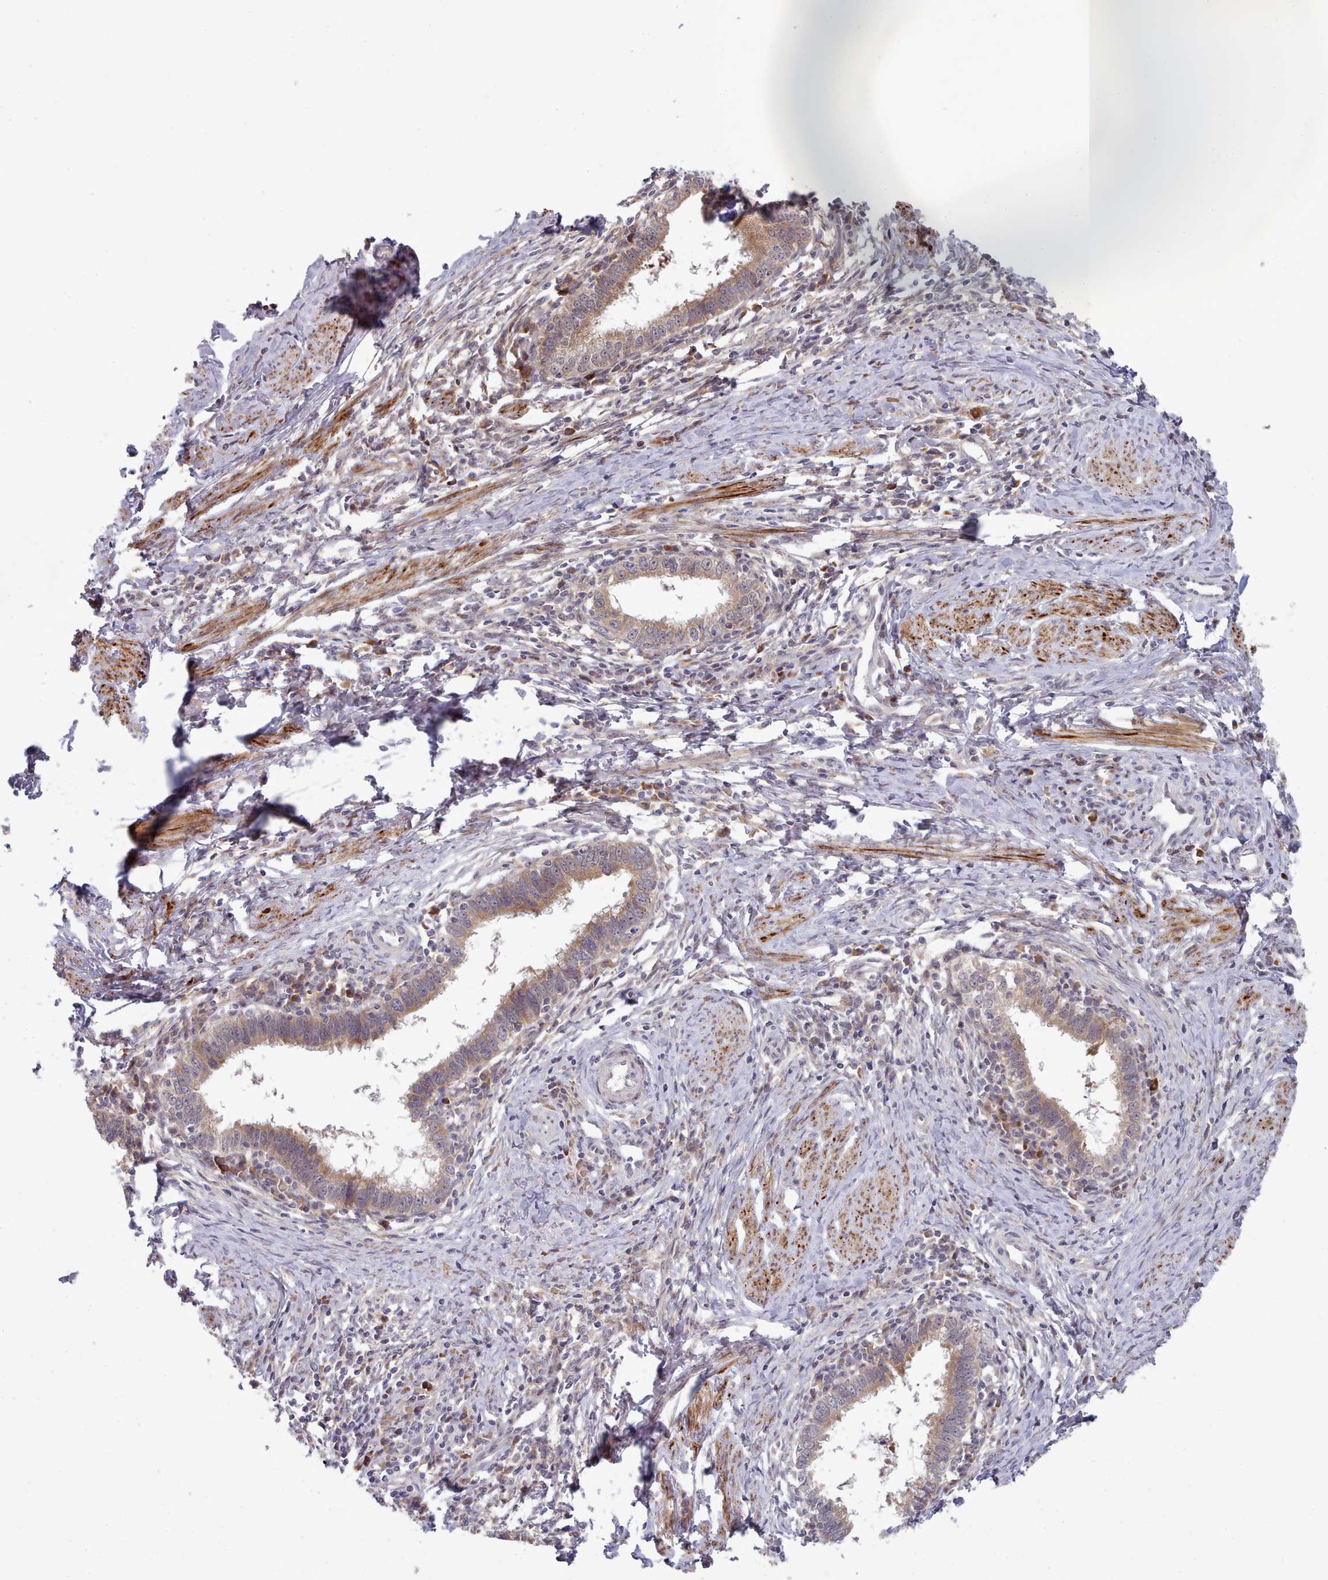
{"staining": {"intensity": "weak", "quantity": ">75%", "location": "cytoplasmic/membranous"}, "tissue": "cervical cancer", "cell_type": "Tumor cells", "image_type": "cancer", "snomed": [{"axis": "morphology", "description": "Adenocarcinoma, NOS"}, {"axis": "topography", "description": "Cervix"}], "caption": "Brown immunohistochemical staining in human cervical adenocarcinoma demonstrates weak cytoplasmic/membranous staining in about >75% of tumor cells.", "gene": "TRIM26", "patient": {"sex": "female", "age": 36}}